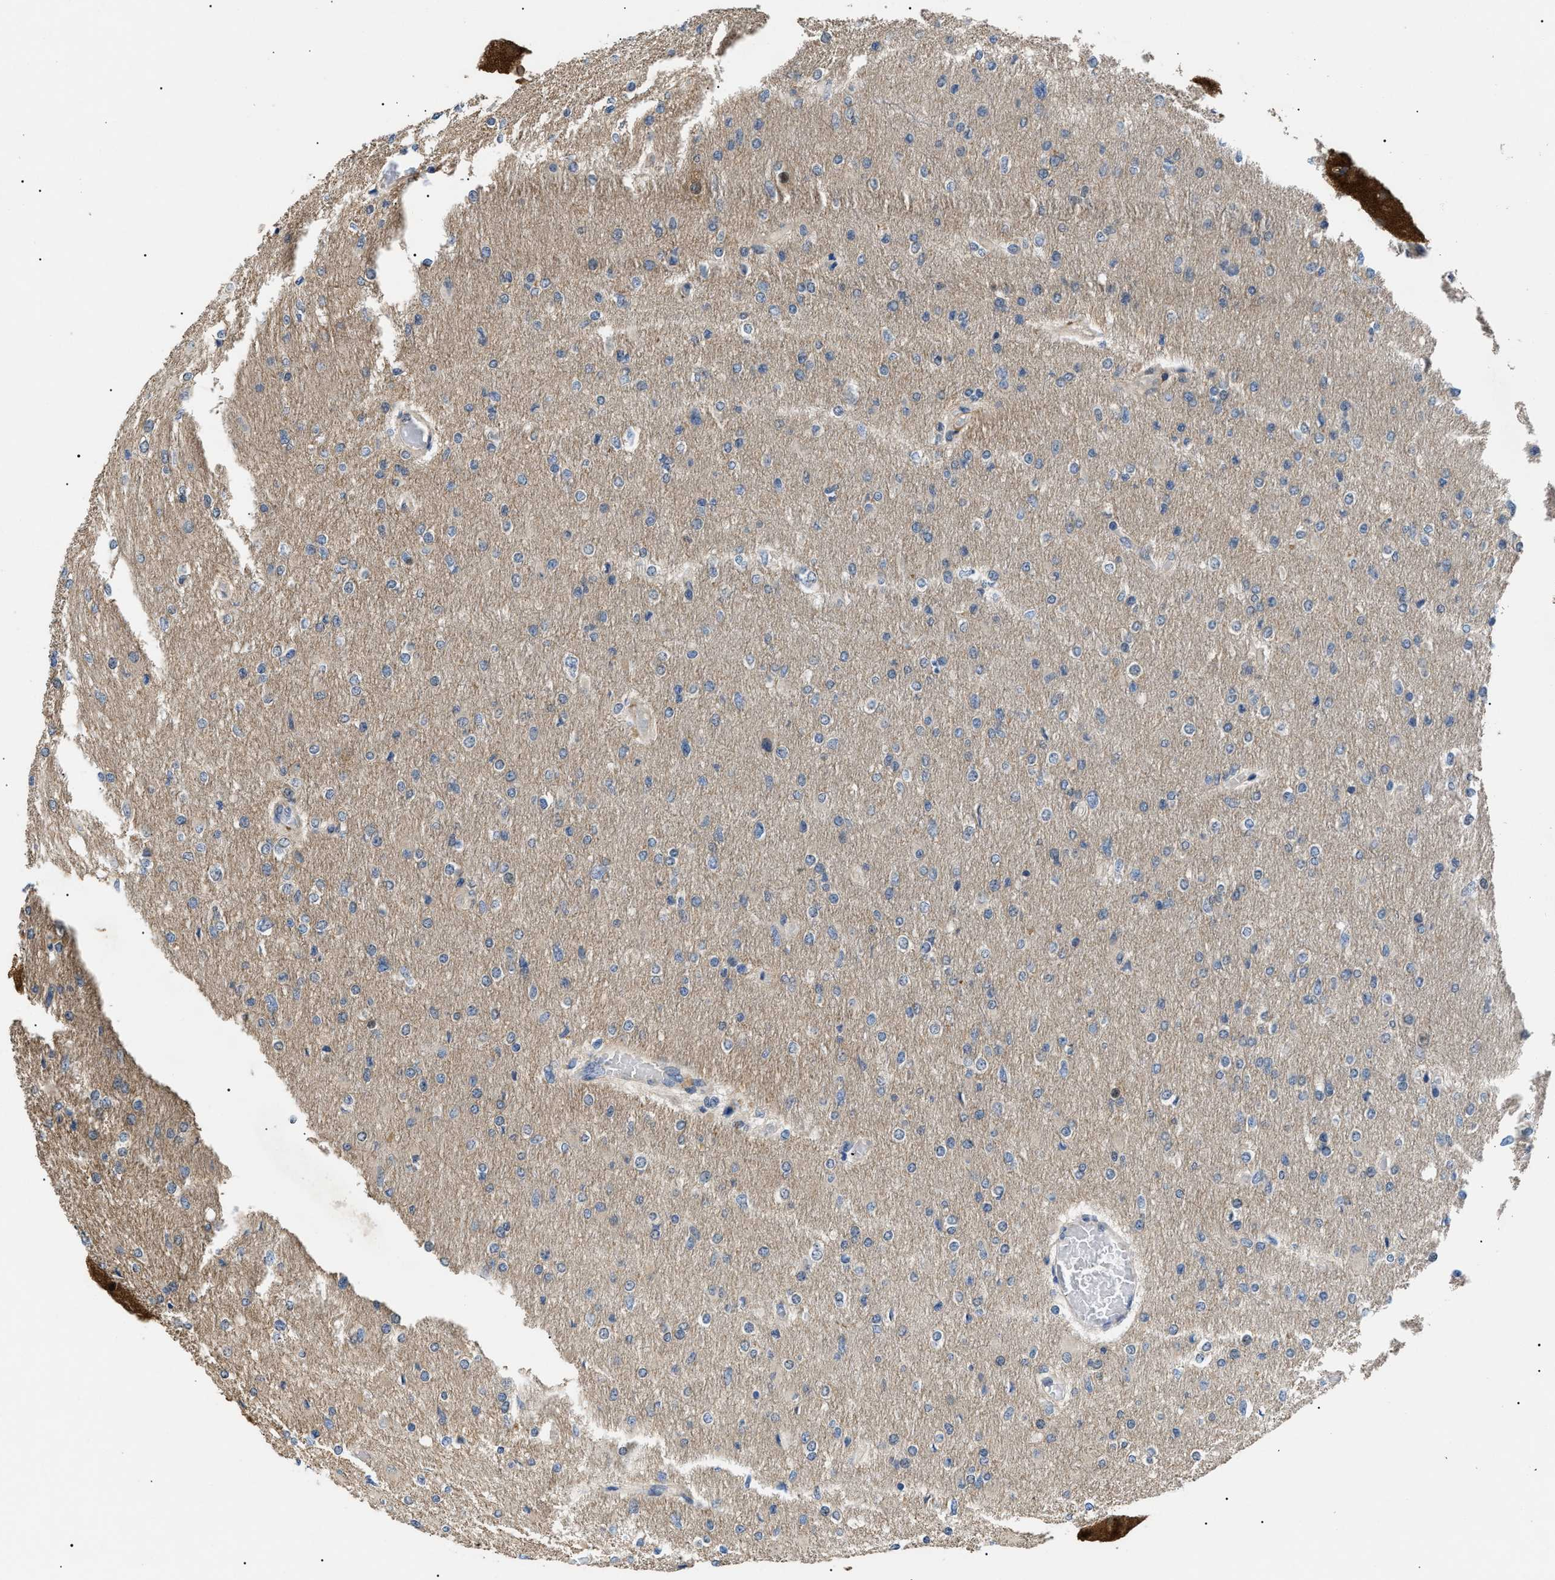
{"staining": {"intensity": "weak", "quantity": "25%-75%", "location": "cytoplasmic/membranous"}, "tissue": "glioma", "cell_type": "Tumor cells", "image_type": "cancer", "snomed": [{"axis": "morphology", "description": "Glioma, malignant, High grade"}, {"axis": "topography", "description": "Cerebral cortex"}], "caption": "Malignant glioma (high-grade) was stained to show a protein in brown. There is low levels of weak cytoplasmic/membranous expression in approximately 25%-75% of tumor cells.", "gene": "CRCP", "patient": {"sex": "female", "age": 36}}